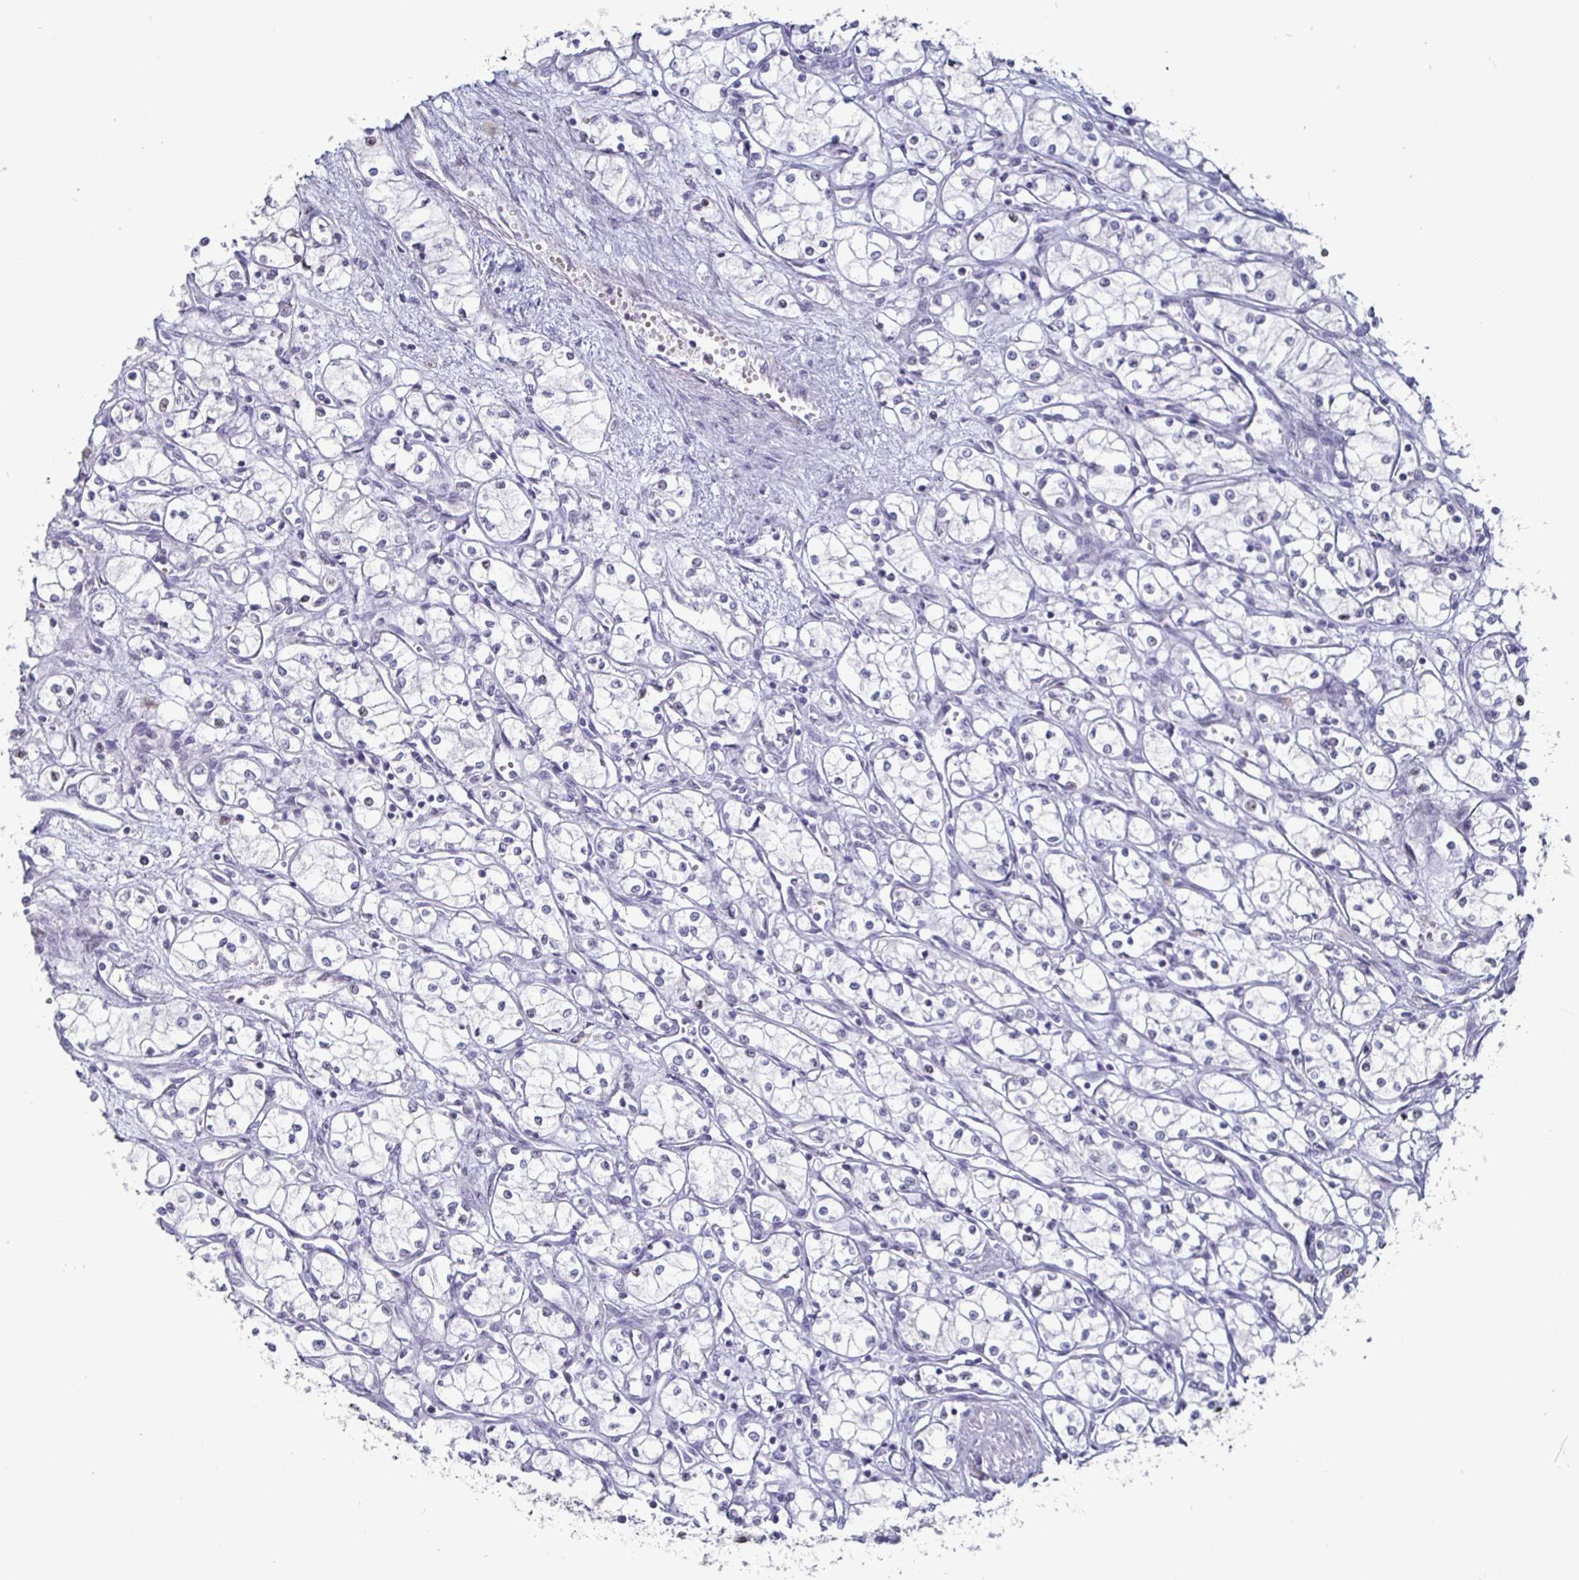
{"staining": {"intensity": "negative", "quantity": "none", "location": "none"}, "tissue": "renal cancer", "cell_type": "Tumor cells", "image_type": "cancer", "snomed": [{"axis": "morphology", "description": "Normal tissue, NOS"}, {"axis": "morphology", "description": "Adenocarcinoma, NOS"}, {"axis": "topography", "description": "Kidney"}], "caption": "An immunohistochemistry micrograph of renal cancer (adenocarcinoma) is shown. There is no staining in tumor cells of renal cancer (adenocarcinoma). (Stains: DAB IHC with hematoxylin counter stain, Microscopy: brightfield microscopy at high magnification).", "gene": "OOSP2", "patient": {"sex": "male", "age": 59}}